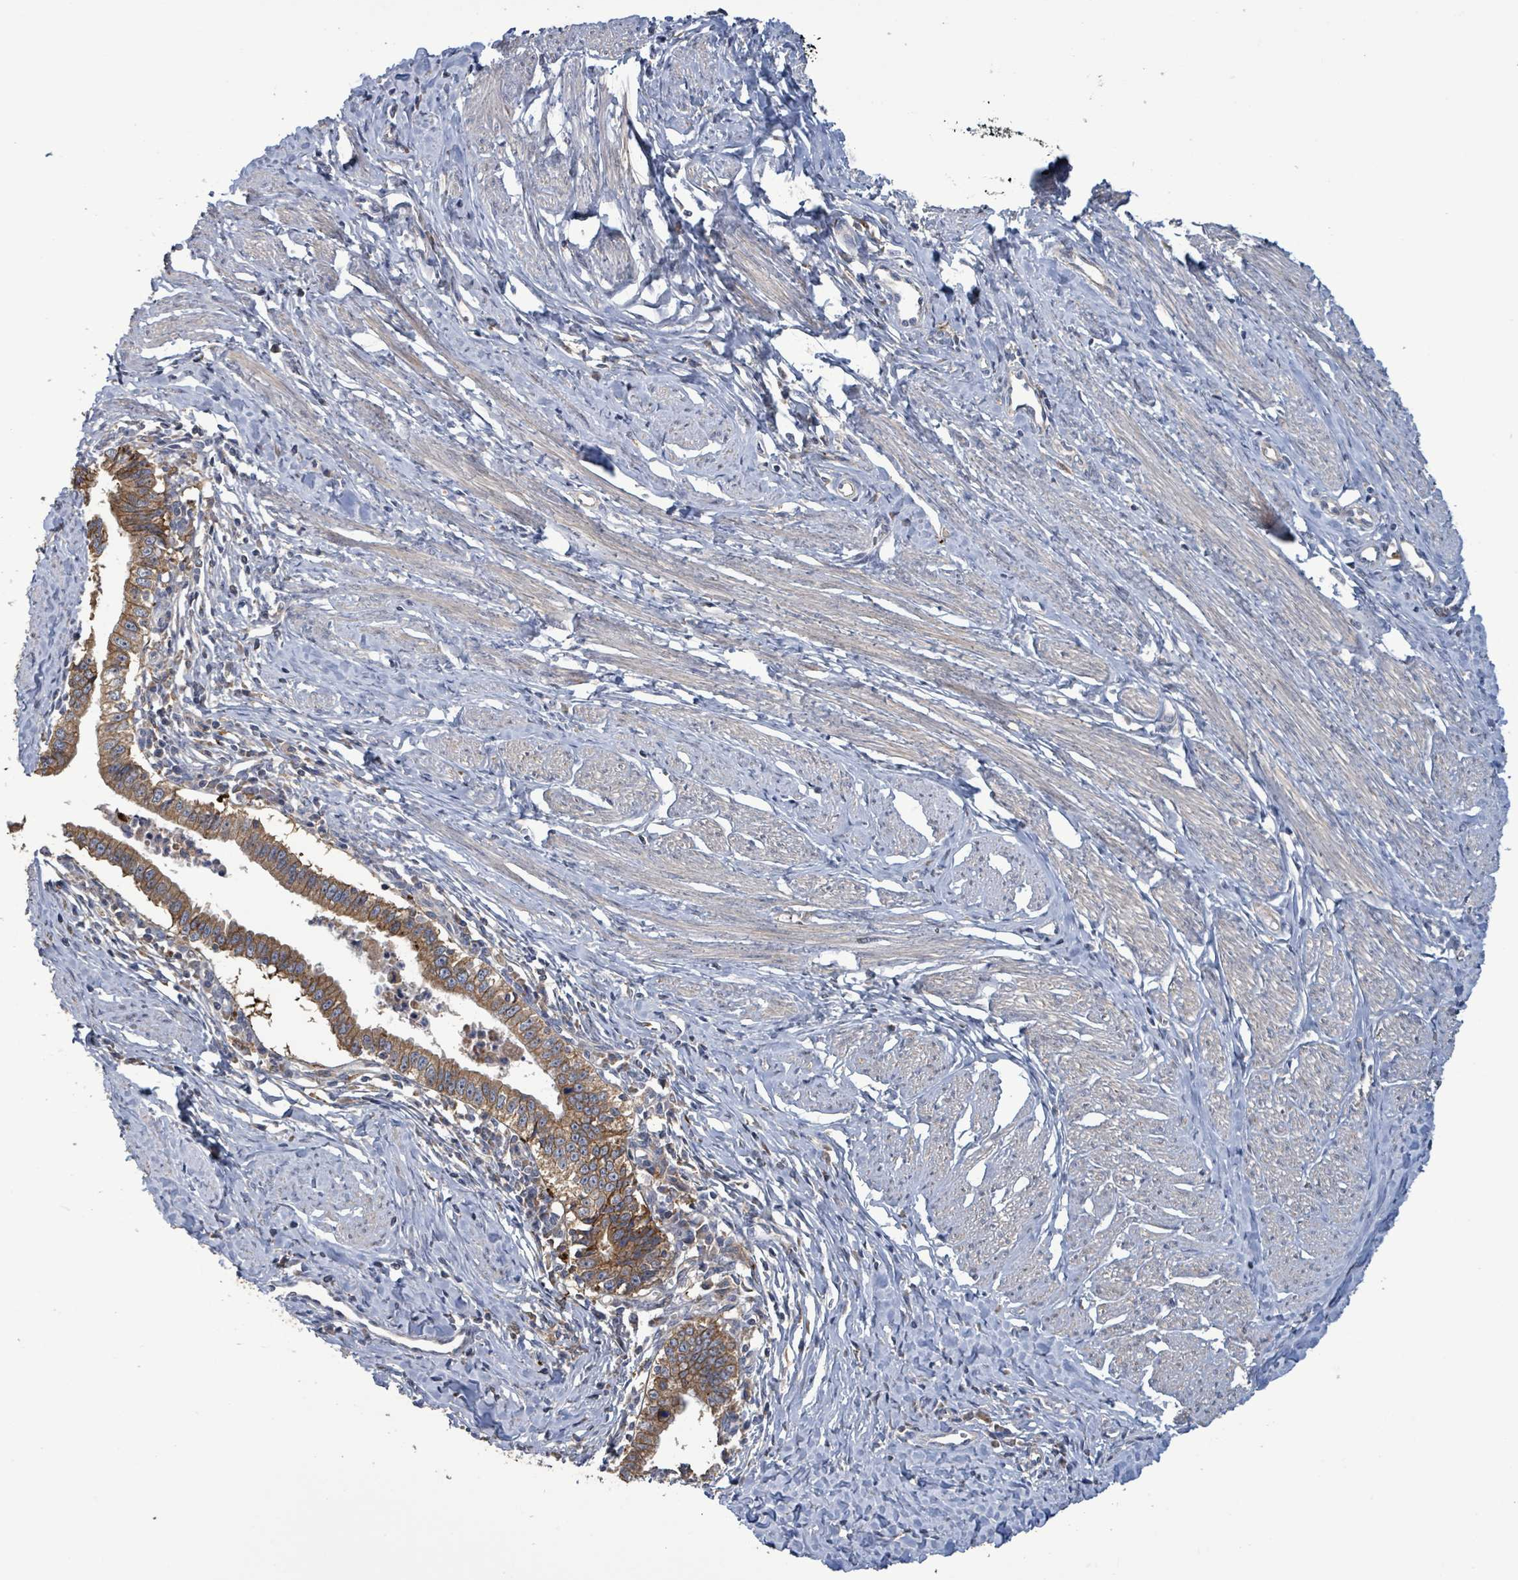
{"staining": {"intensity": "moderate", "quantity": ">75%", "location": "cytoplasmic/membranous"}, "tissue": "cervical cancer", "cell_type": "Tumor cells", "image_type": "cancer", "snomed": [{"axis": "morphology", "description": "Adenocarcinoma, NOS"}, {"axis": "topography", "description": "Cervix"}], "caption": "Cervical cancer (adenocarcinoma) was stained to show a protein in brown. There is medium levels of moderate cytoplasmic/membranous expression in about >75% of tumor cells.", "gene": "PLAAT1", "patient": {"sex": "female", "age": 36}}